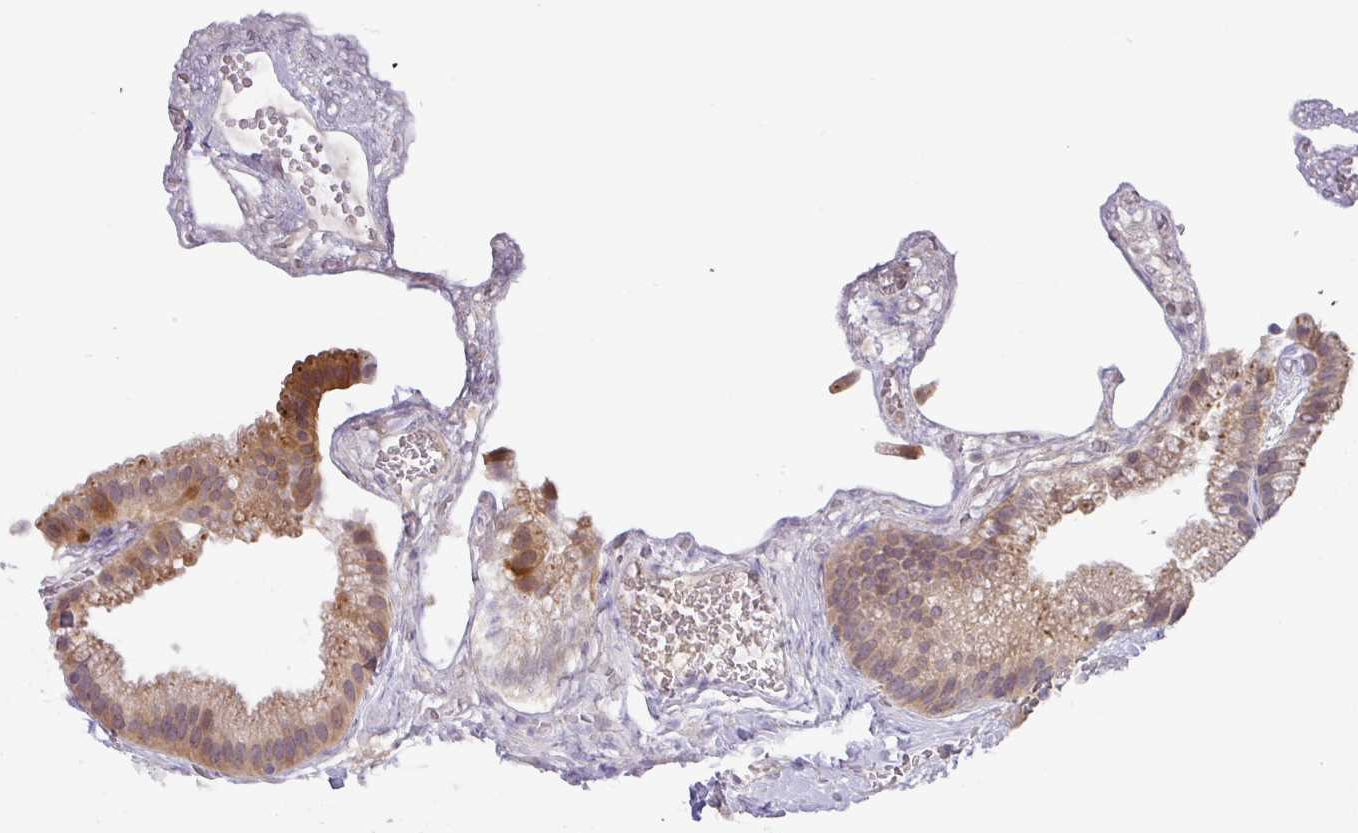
{"staining": {"intensity": "moderate", "quantity": ">75%", "location": "cytoplasmic/membranous"}, "tissue": "gallbladder", "cell_type": "Glandular cells", "image_type": "normal", "snomed": [{"axis": "morphology", "description": "Normal tissue, NOS"}, {"axis": "topography", "description": "Gallbladder"}], "caption": "Immunohistochemical staining of normal gallbladder exhibits medium levels of moderate cytoplasmic/membranous staining in about >75% of glandular cells.", "gene": "GCNT7", "patient": {"sex": "female", "age": 63}}